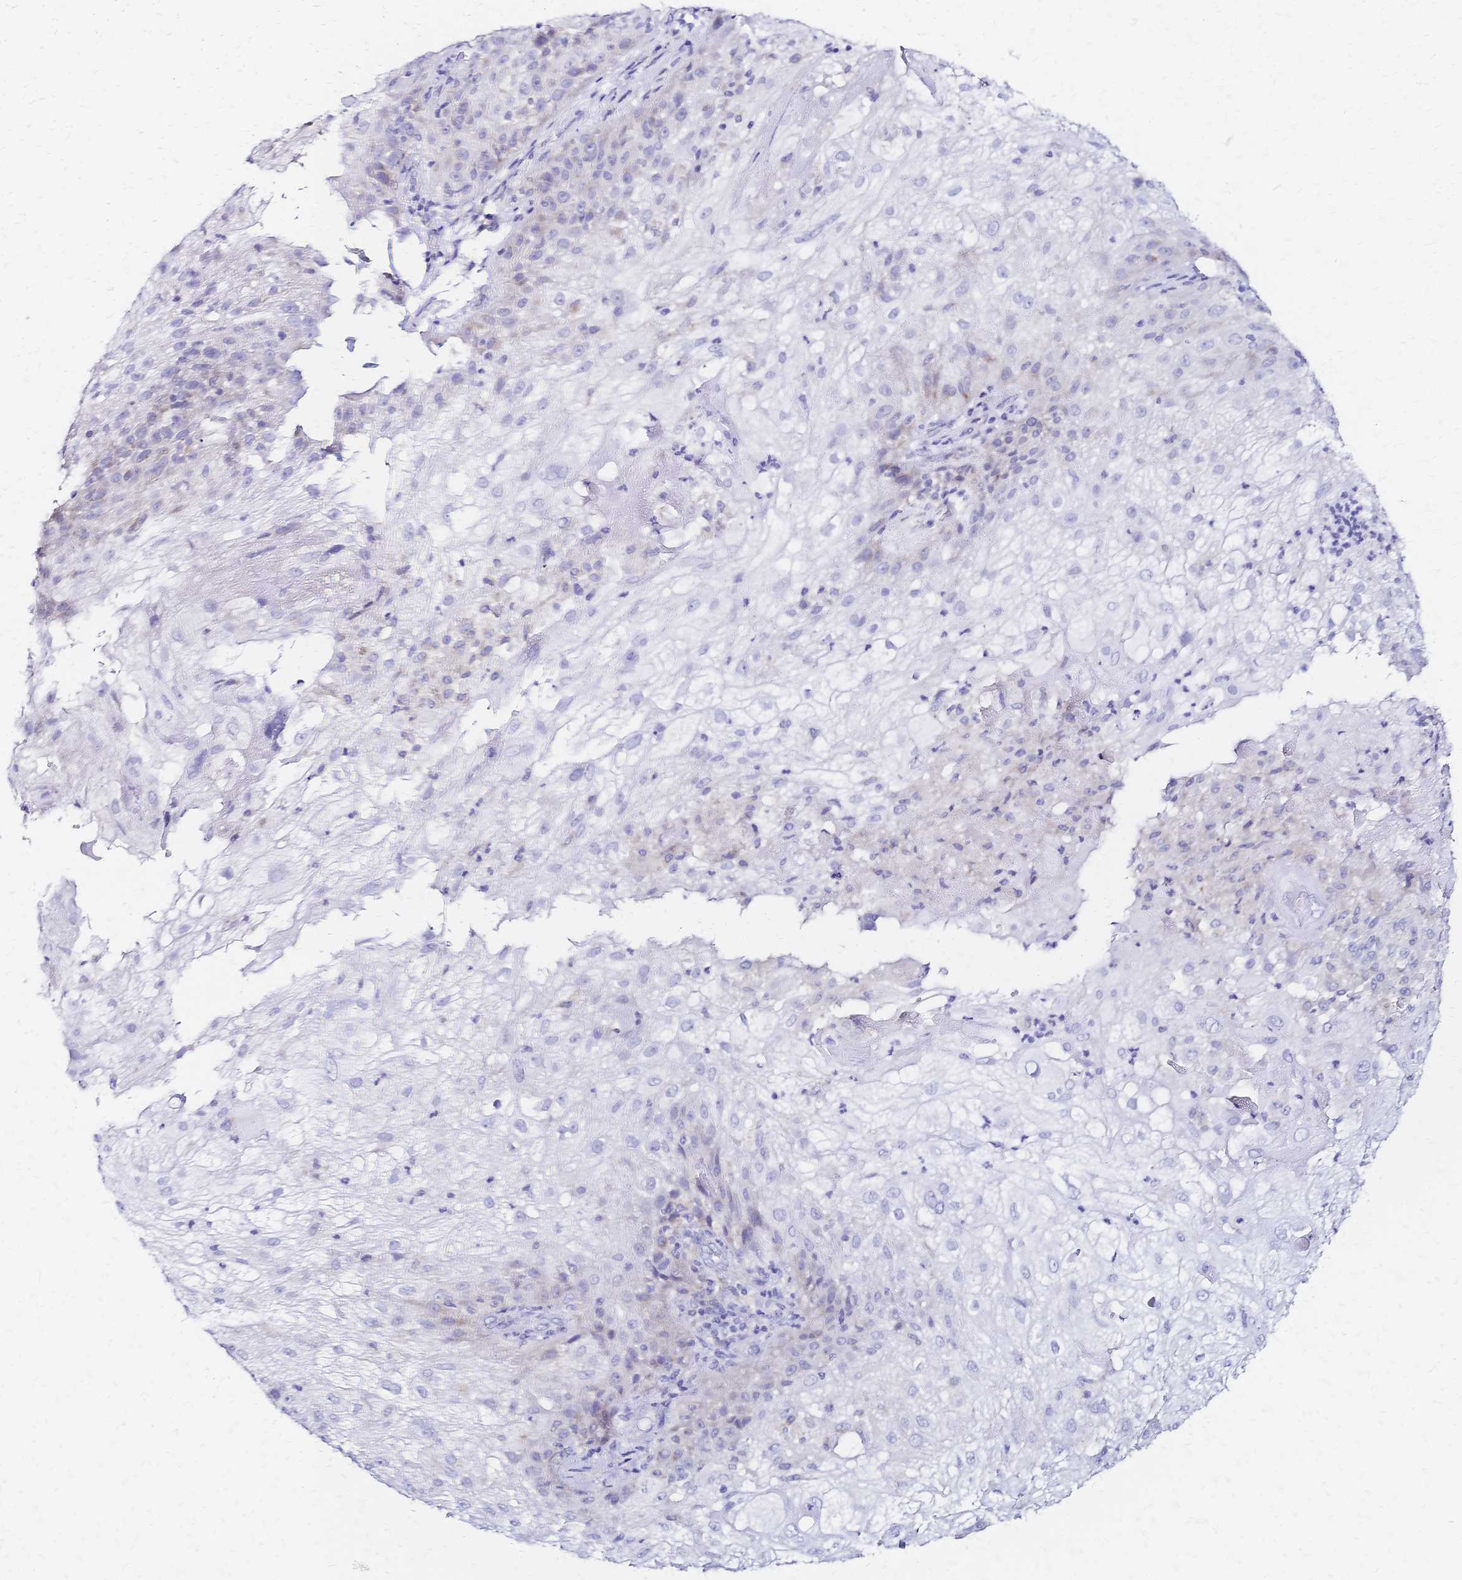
{"staining": {"intensity": "negative", "quantity": "none", "location": "none"}, "tissue": "skin cancer", "cell_type": "Tumor cells", "image_type": "cancer", "snomed": [{"axis": "morphology", "description": "Normal tissue, NOS"}, {"axis": "morphology", "description": "Squamous cell carcinoma, NOS"}, {"axis": "topography", "description": "Skin"}], "caption": "This is a image of immunohistochemistry (IHC) staining of skin cancer (squamous cell carcinoma), which shows no expression in tumor cells. (DAB IHC with hematoxylin counter stain).", "gene": "SLC5A1", "patient": {"sex": "female", "age": 83}}